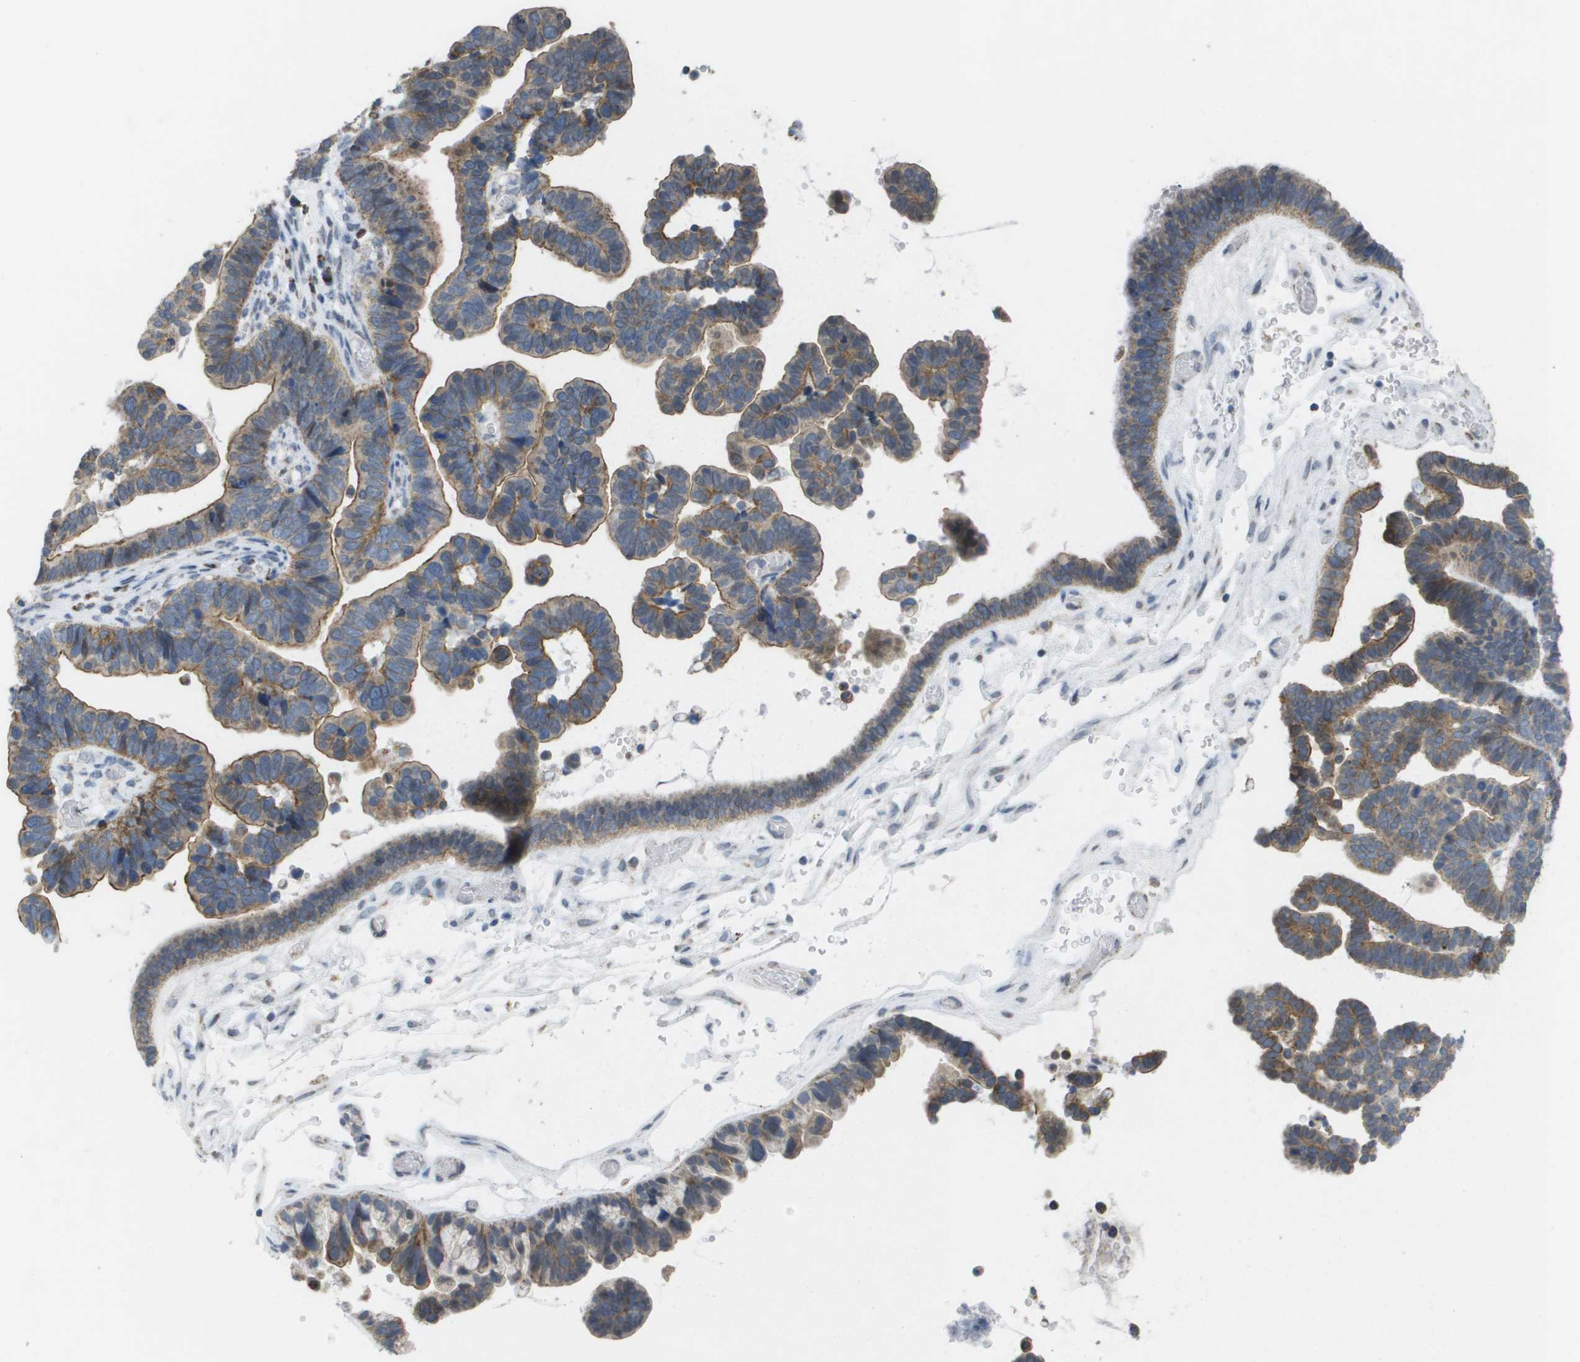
{"staining": {"intensity": "moderate", "quantity": ">75%", "location": "cytoplasmic/membranous"}, "tissue": "ovarian cancer", "cell_type": "Tumor cells", "image_type": "cancer", "snomed": [{"axis": "morphology", "description": "Cystadenocarcinoma, serous, NOS"}, {"axis": "topography", "description": "Ovary"}], "caption": "Moderate cytoplasmic/membranous protein staining is present in approximately >75% of tumor cells in ovarian serous cystadenocarcinoma. (IHC, brightfield microscopy, high magnification).", "gene": "TMEM223", "patient": {"sex": "female", "age": 56}}